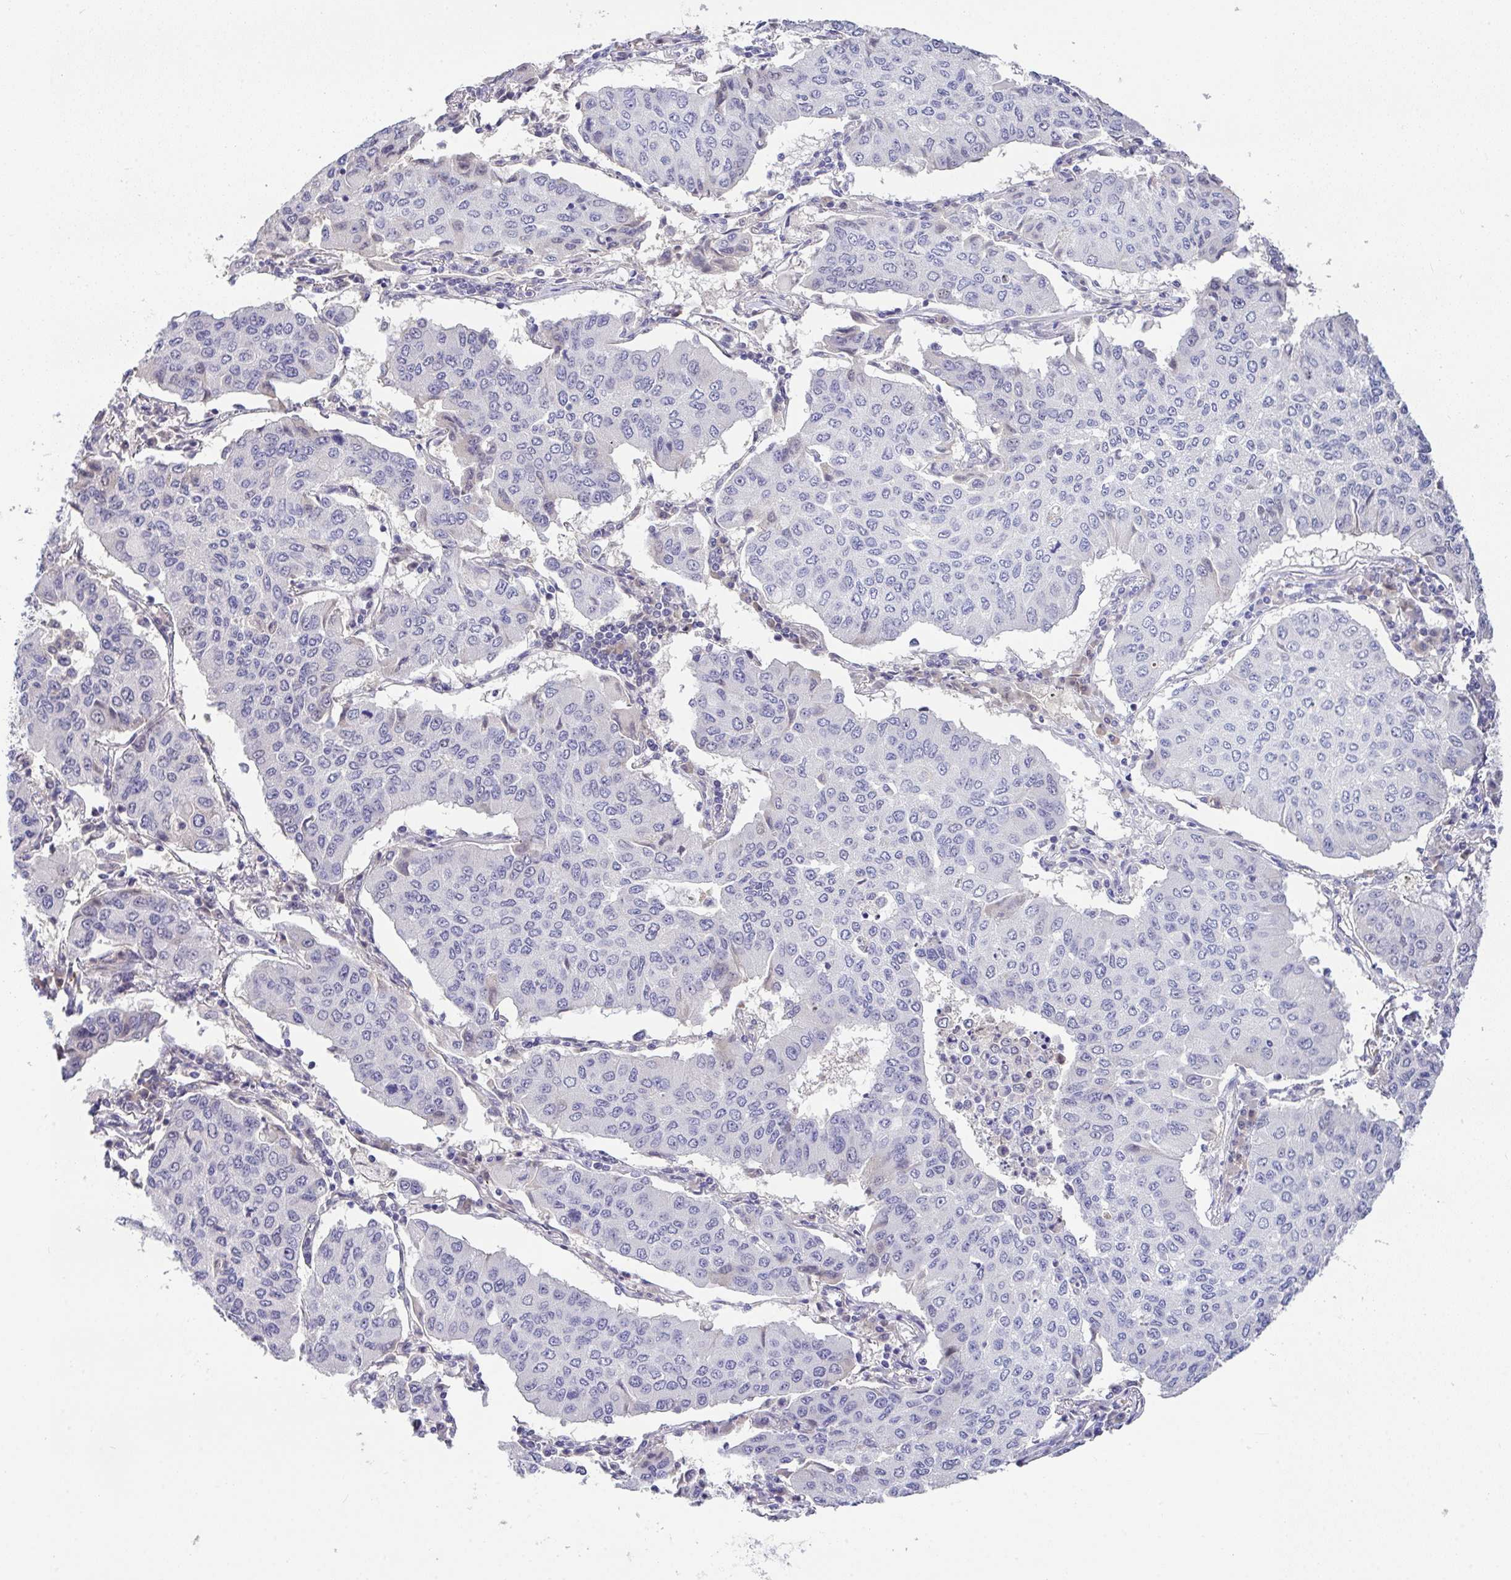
{"staining": {"intensity": "negative", "quantity": "none", "location": "none"}, "tissue": "lung cancer", "cell_type": "Tumor cells", "image_type": "cancer", "snomed": [{"axis": "morphology", "description": "Squamous cell carcinoma, NOS"}, {"axis": "topography", "description": "Lung"}], "caption": "IHC image of squamous cell carcinoma (lung) stained for a protein (brown), which shows no expression in tumor cells.", "gene": "GLTPD2", "patient": {"sex": "male", "age": 74}}